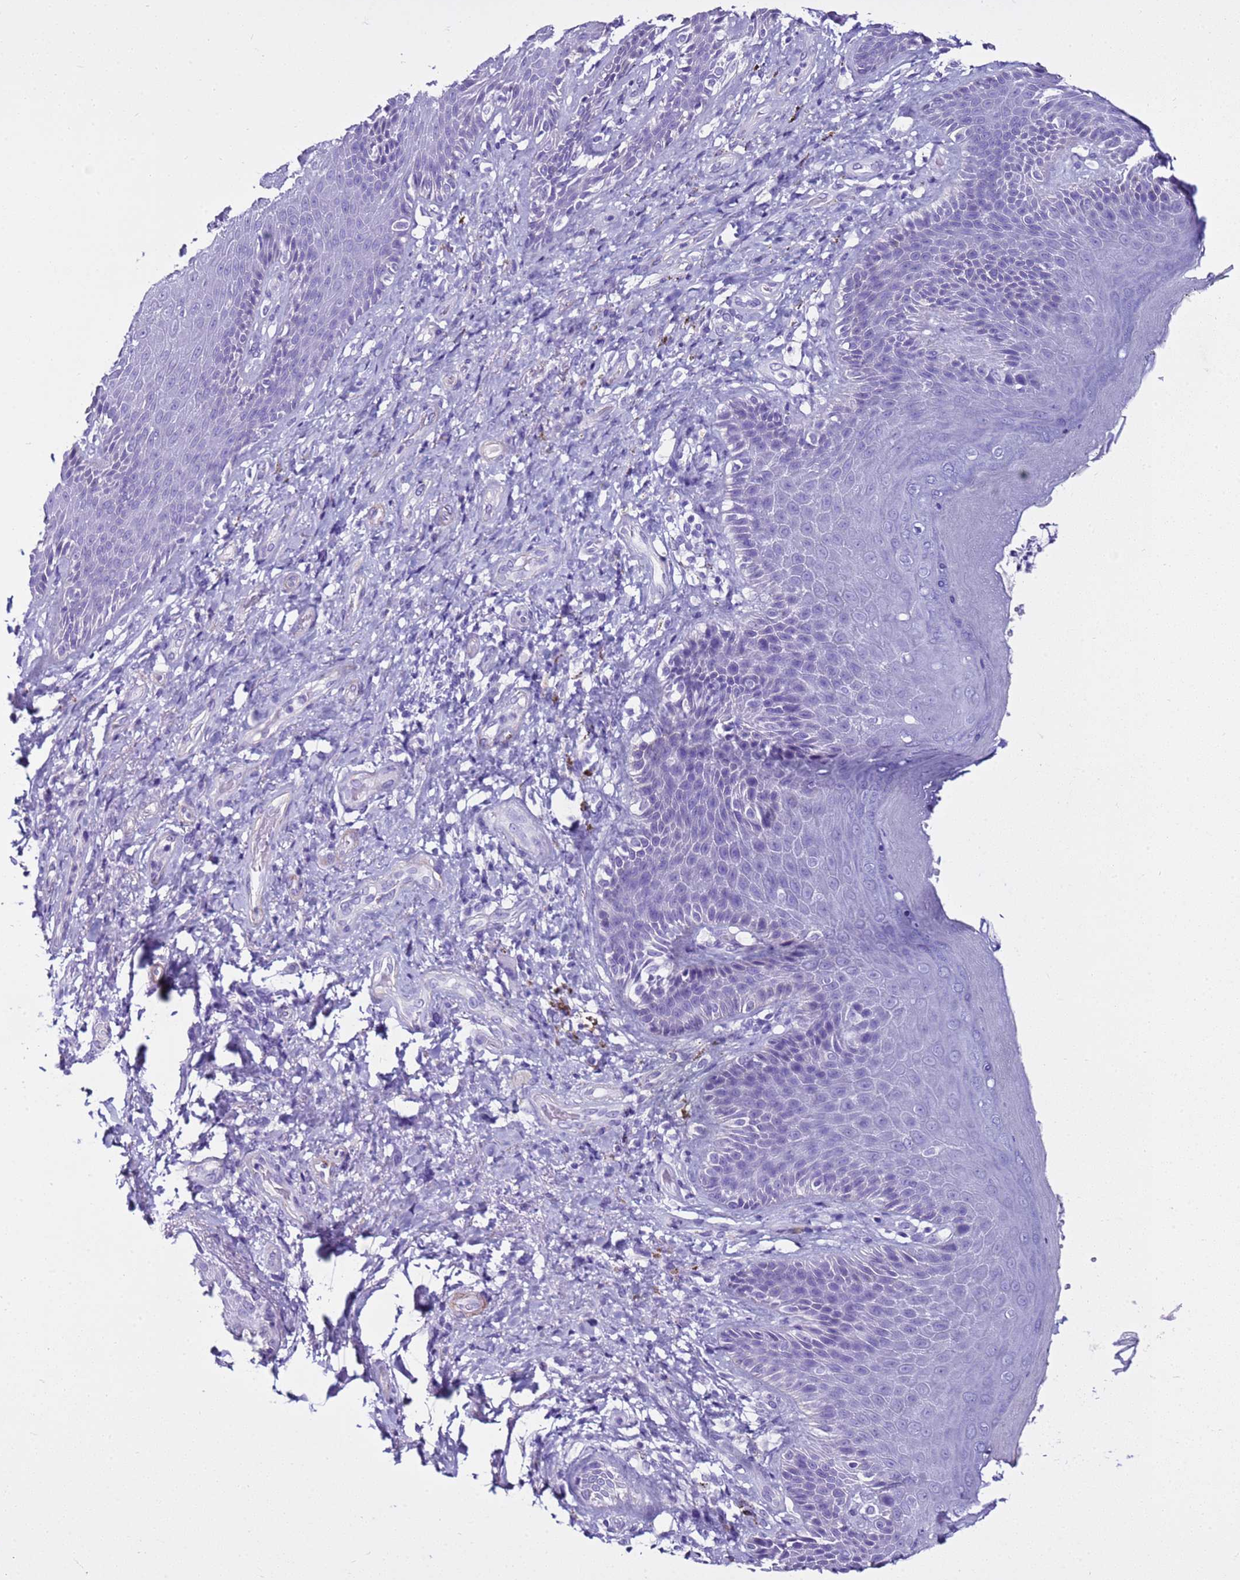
{"staining": {"intensity": "negative", "quantity": "none", "location": "none"}, "tissue": "skin", "cell_type": "Epidermal cells", "image_type": "normal", "snomed": [{"axis": "morphology", "description": "Normal tissue, NOS"}, {"axis": "topography", "description": "Anal"}], "caption": "DAB (3,3'-diaminobenzidine) immunohistochemical staining of normal skin reveals no significant staining in epidermal cells. (Immunohistochemistry (ihc), brightfield microscopy, high magnification).", "gene": "LCMT1", "patient": {"sex": "female", "age": 89}}